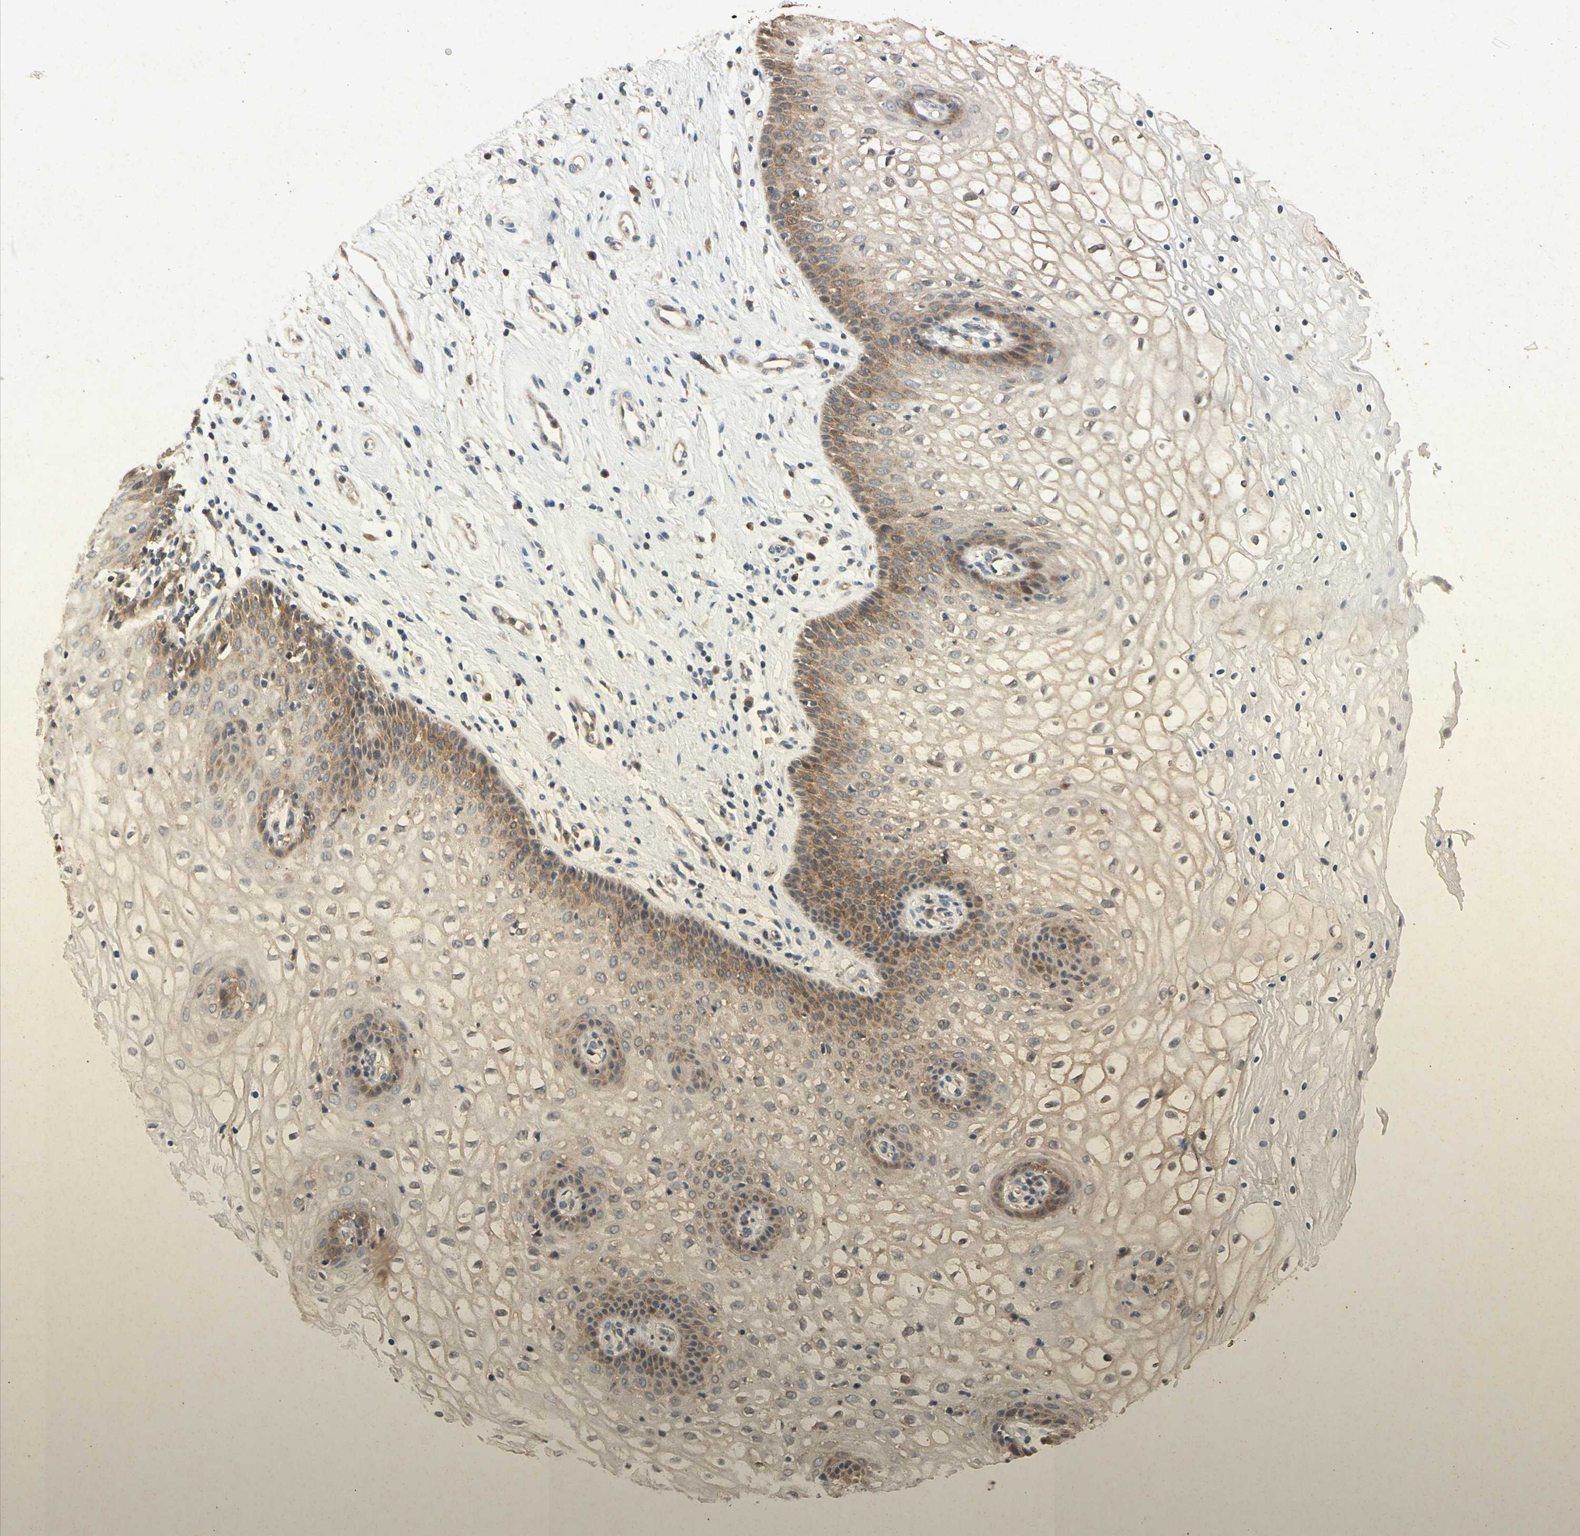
{"staining": {"intensity": "moderate", "quantity": "25%-75%", "location": "cytoplasmic/membranous"}, "tissue": "vagina", "cell_type": "Squamous epithelial cells", "image_type": "normal", "snomed": [{"axis": "morphology", "description": "Normal tissue, NOS"}, {"axis": "topography", "description": "Vagina"}], "caption": "Protein staining displays moderate cytoplasmic/membranous positivity in approximately 25%-75% of squamous epithelial cells in normal vagina. (DAB IHC with brightfield microscopy, high magnification).", "gene": "RPS6KA1", "patient": {"sex": "female", "age": 34}}